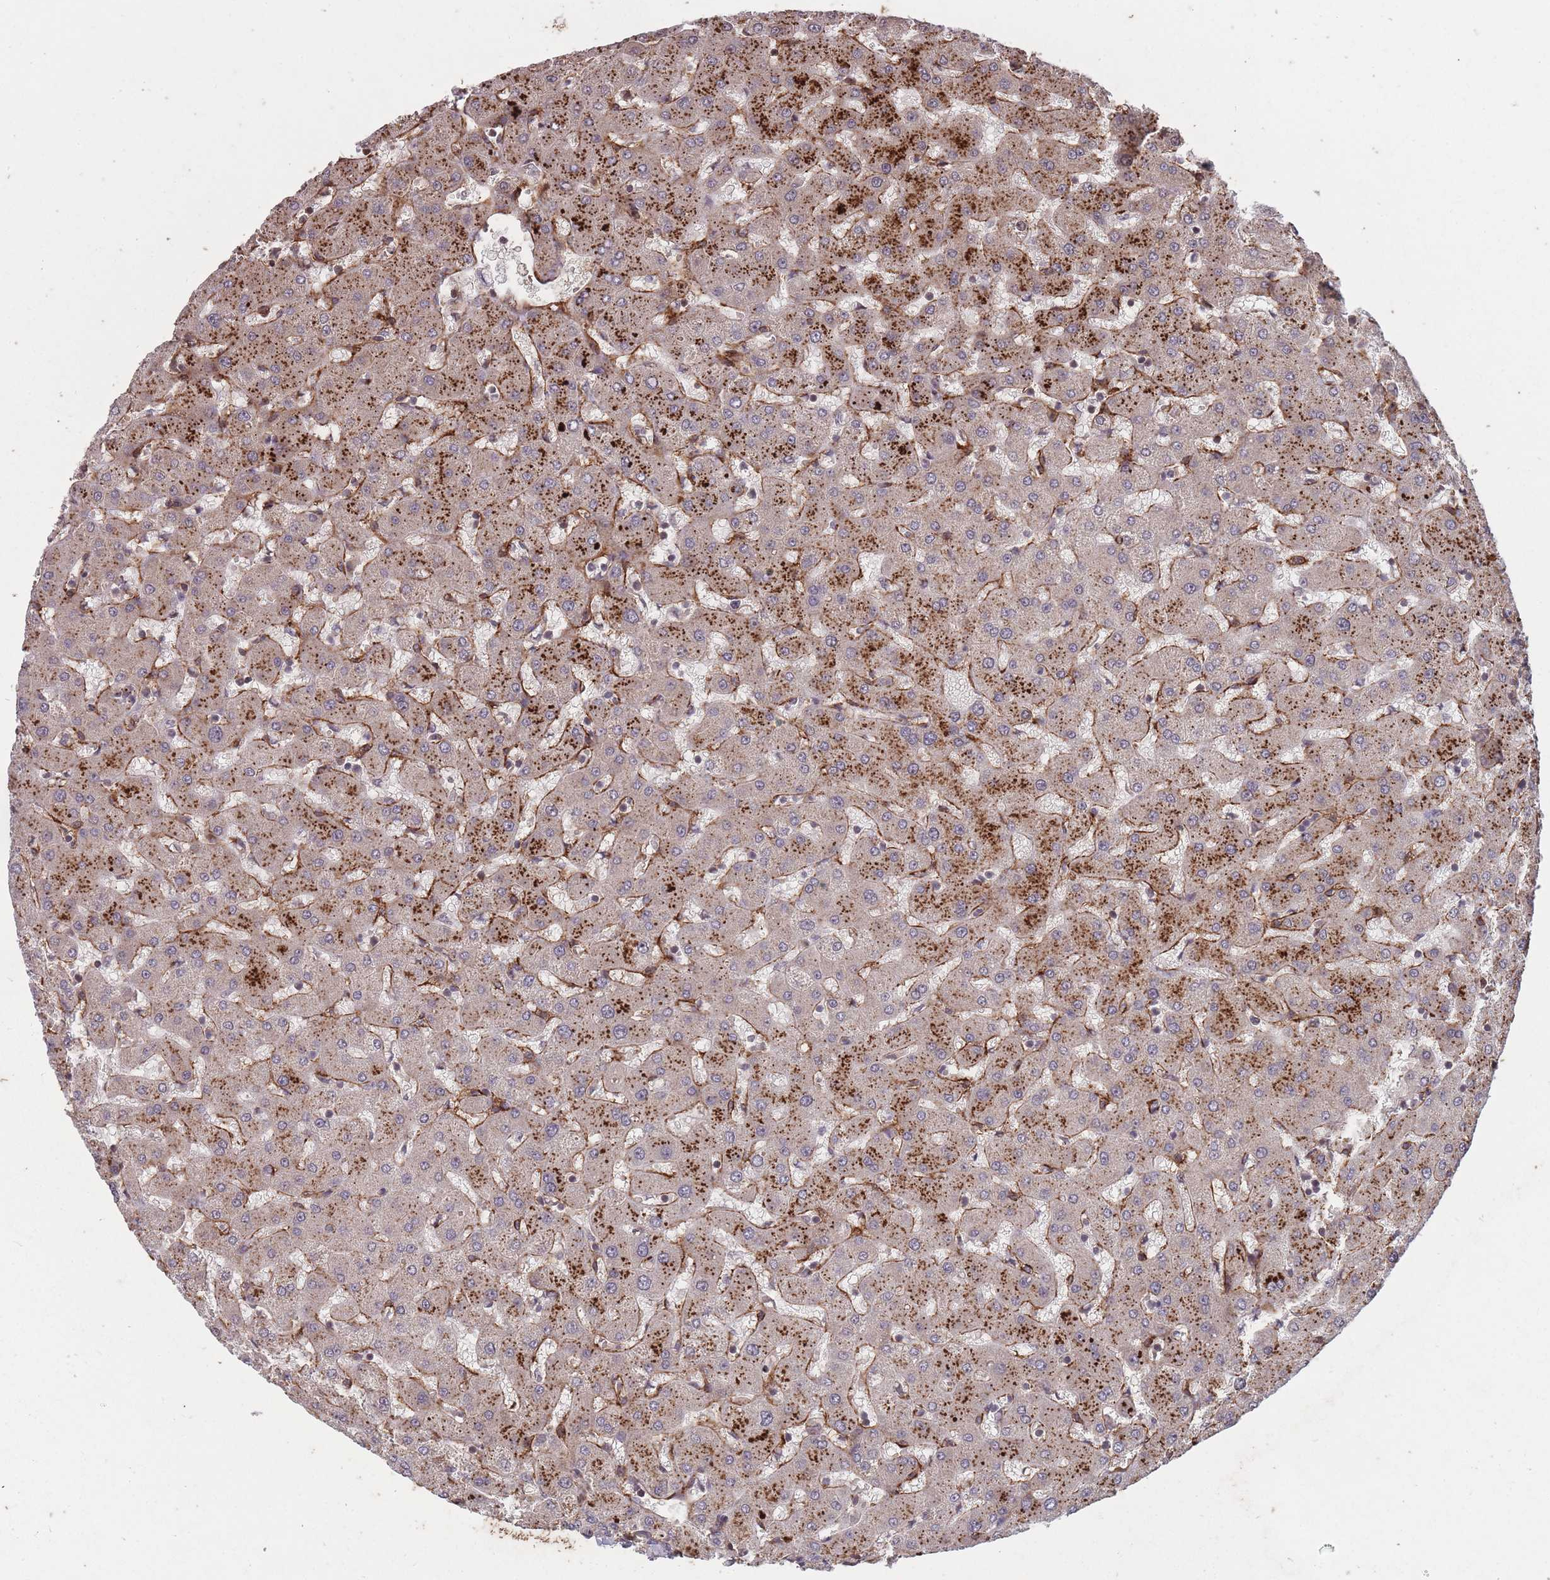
{"staining": {"intensity": "weak", "quantity": "25%-75%", "location": "cytoplasmic/membranous"}, "tissue": "liver", "cell_type": "Cholangiocytes", "image_type": "normal", "snomed": [{"axis": "morphology", "description": "Normal tissue, NOS"}, {"axis": "topography", "description": "Liver"}], "caption": "Liver stained with IHC shows weak cytoplasmic/membranous staining in approximately 25%-75% of cholangiocytes. (Stains: DAB (3,3'-diaminobenzidine) in brown, nuclei in blue, Microscopy: brightfield microscopy at high magnification).", "gene": "GGT5", "patient": {"sex": "female", "age": 63}}